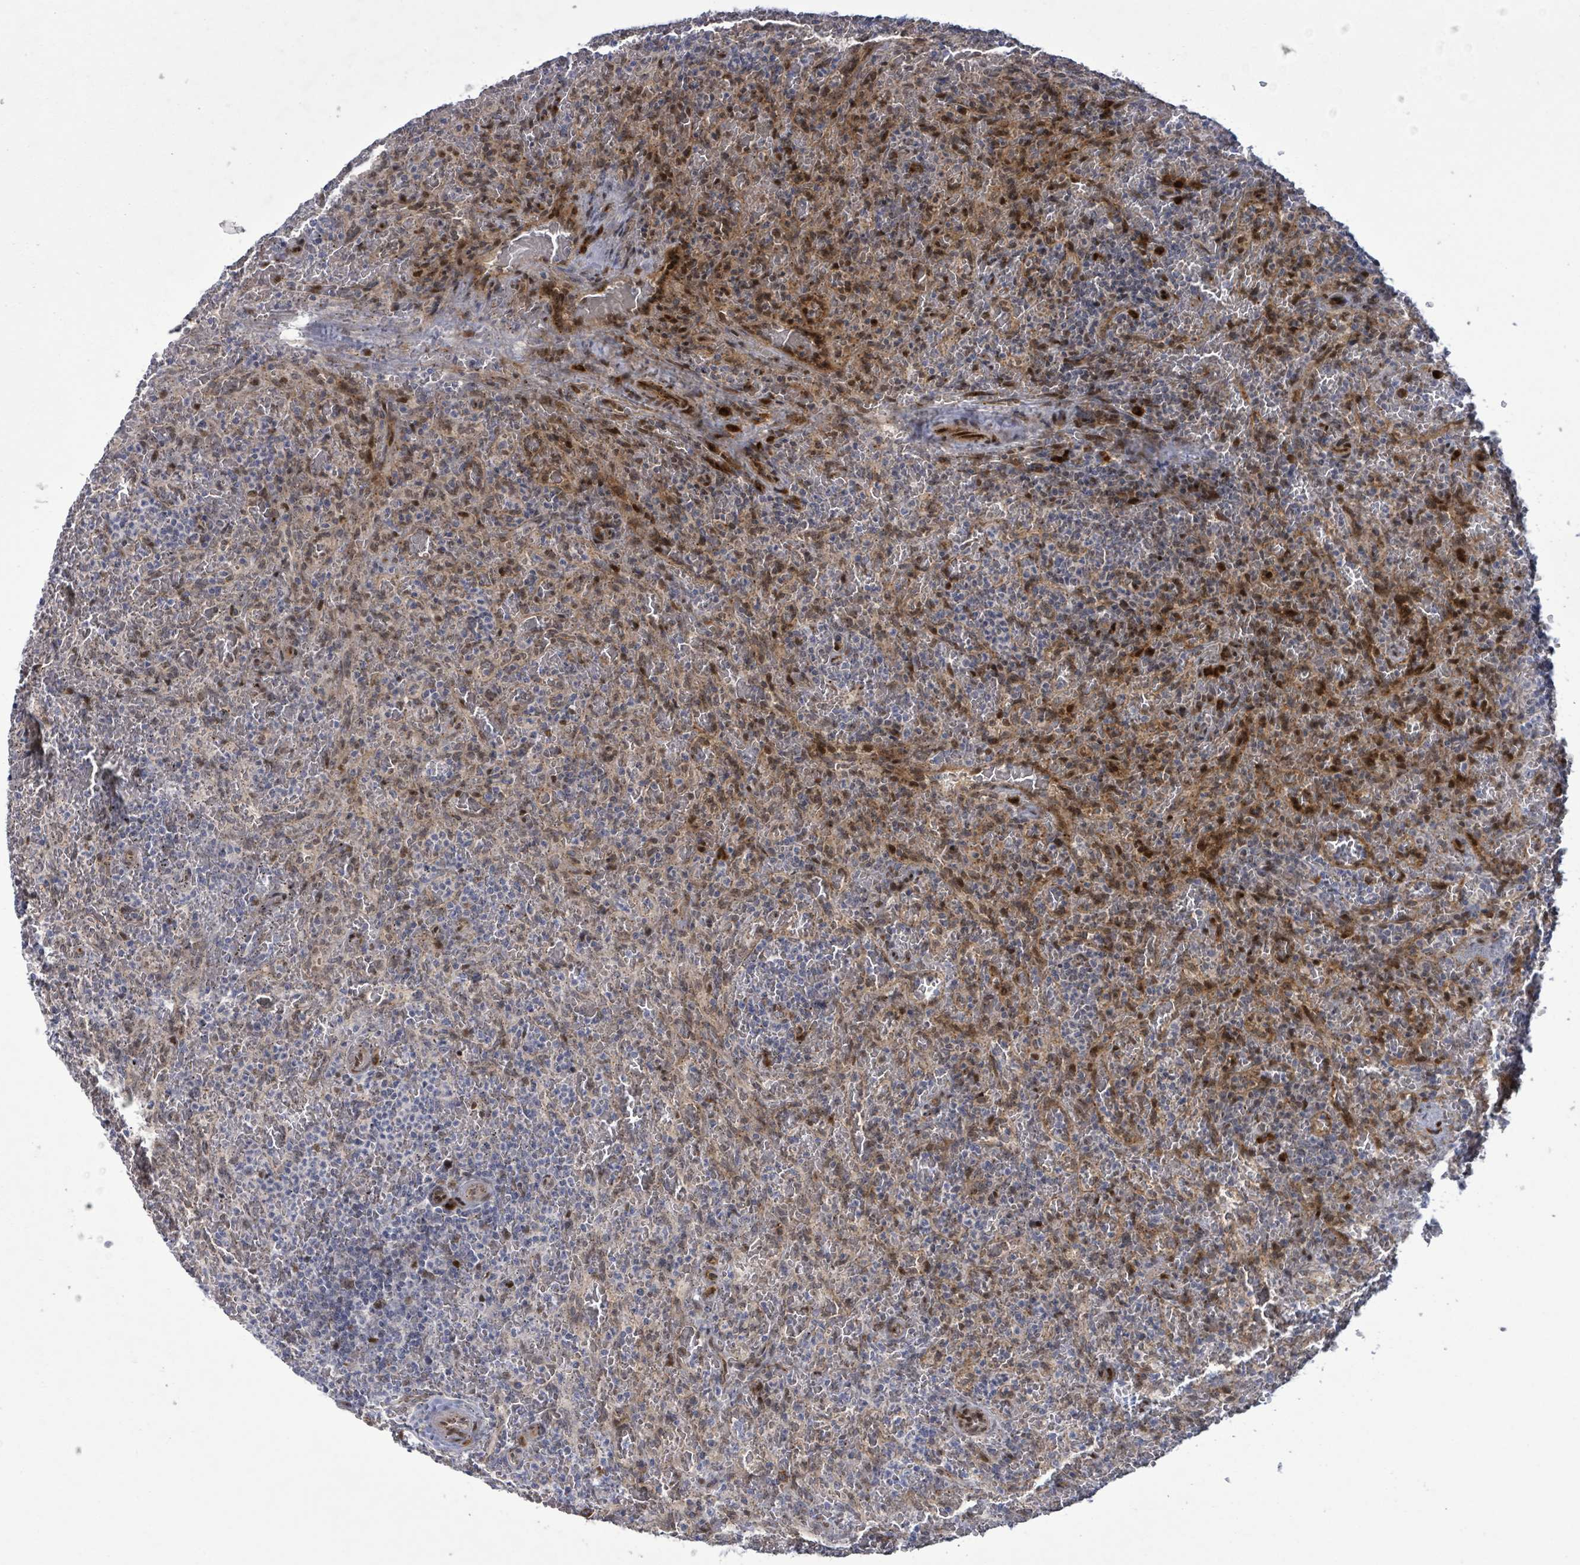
{"staining": {"intensity": "negative", "quantity": "none", "location": "none"}, "tissue": "lymphoma", "cell_type": "Tumor cells", "image_type": "cancer", "snomed": [{"axis": "morphology", "description": "Malignant lymphoma, non-Hodgkin's type, Low grade"}, {"axis": "topography", "description": "Spleen"}], "caption": "A photomicrograph of low-grade malignant lymphoma, non-Hodgkin's type stained for a protein displays no brown staining in tumor cells. The staining is performed using DAB (3,3'-diaminobenzidine) brown chromogen with nuclei counter-stained in using hematoxylin.", "gene": "TUSC1", "patient": {"sex": "female", "age": 64}}